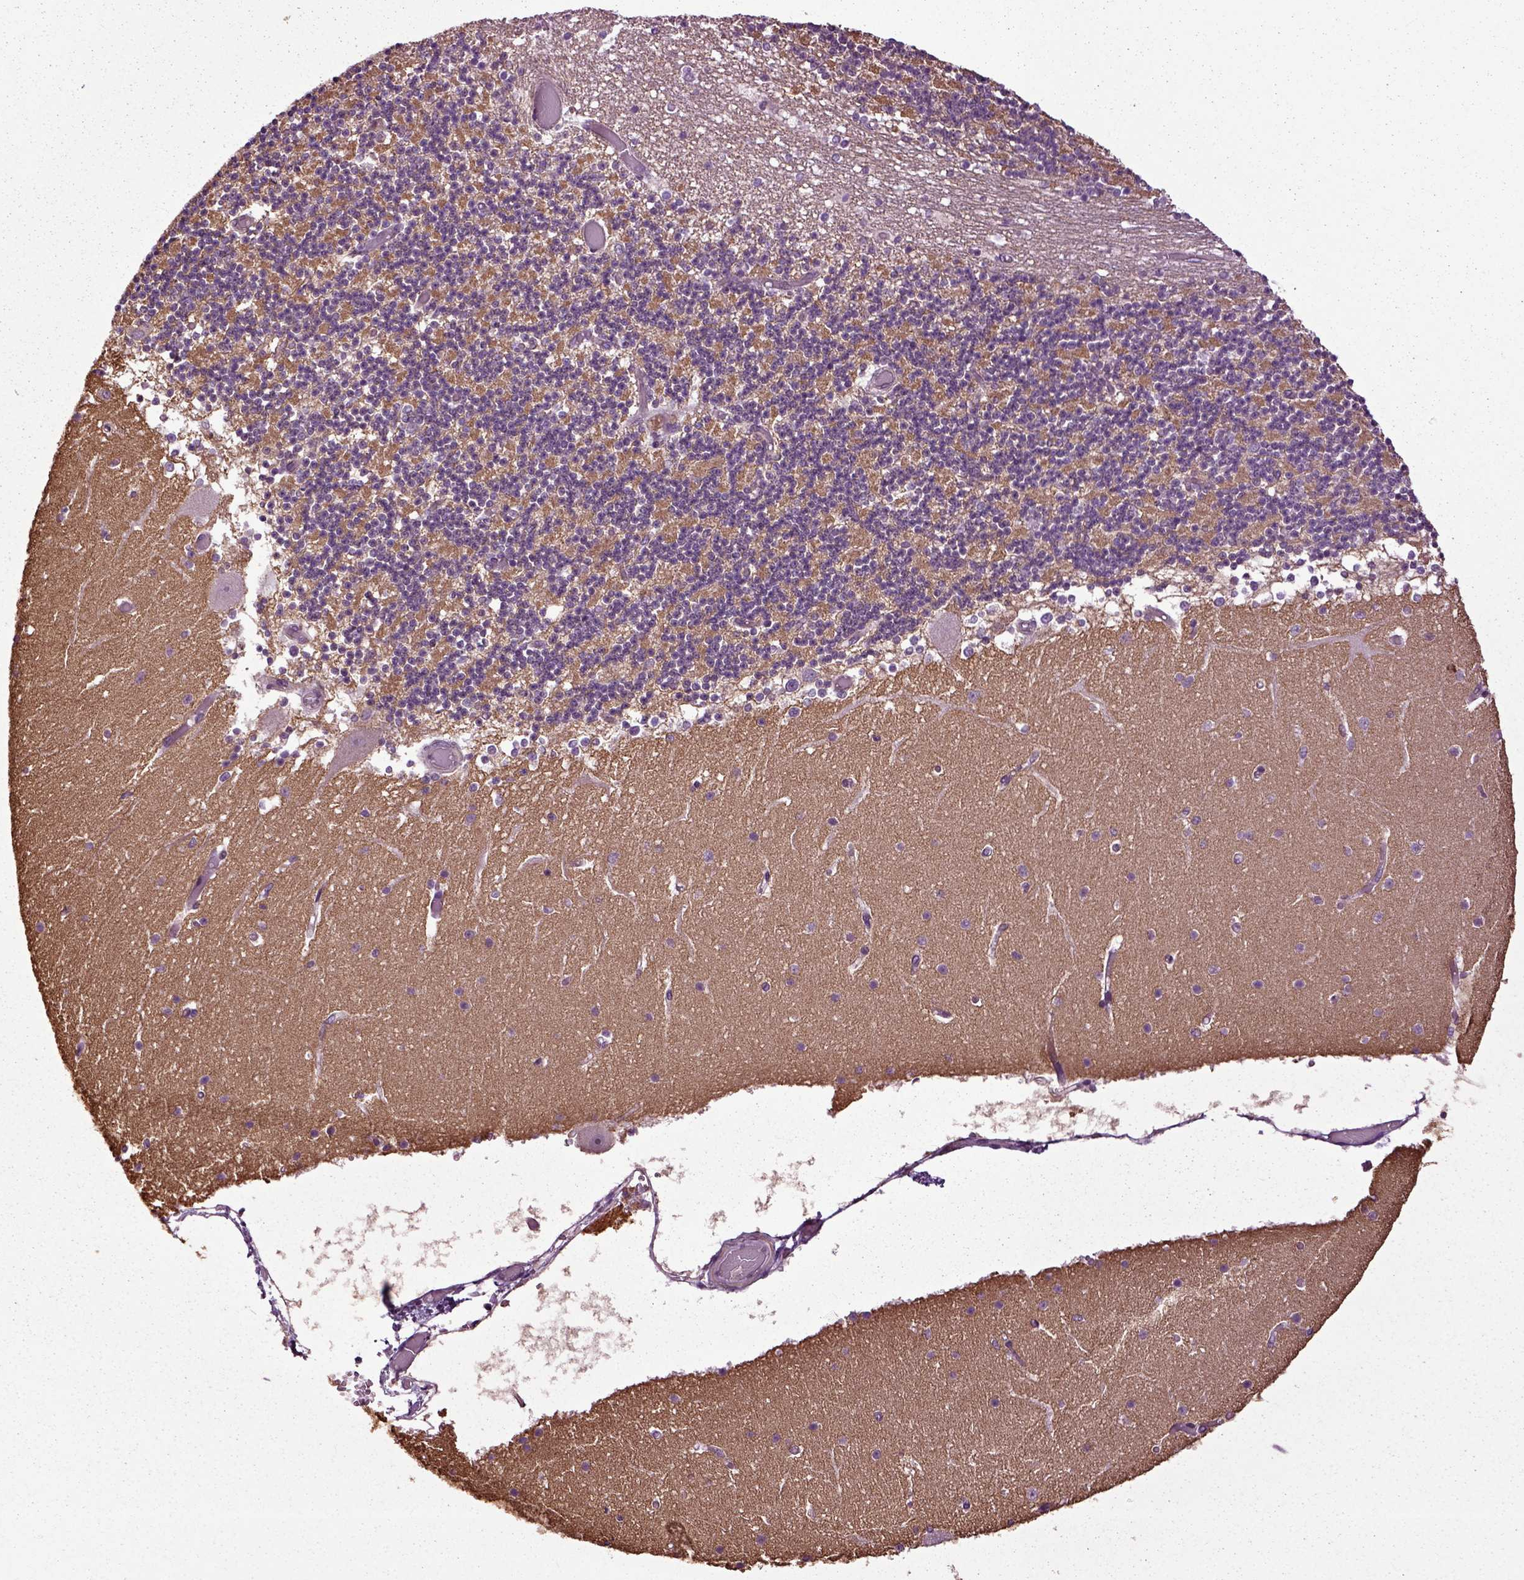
{"staining": {"intensity": "negative", "quantity": "none", "location": "none"}, "tissue": "cerebellum", "cell_type": "Cells in granular layer", "image_type": "normal", "snomed": [{"axis": "morphology", "description": "Normal tissue, NOS"}, {"axis": "topography", "description": "Cerebellum"}], "caption": "This is an immunohistochemistry micrograph of normal cerebellum. There is no expression in cells in granular layer.", "gene": "HAGHL", "patient": {"sex": "female", "age": 28}}